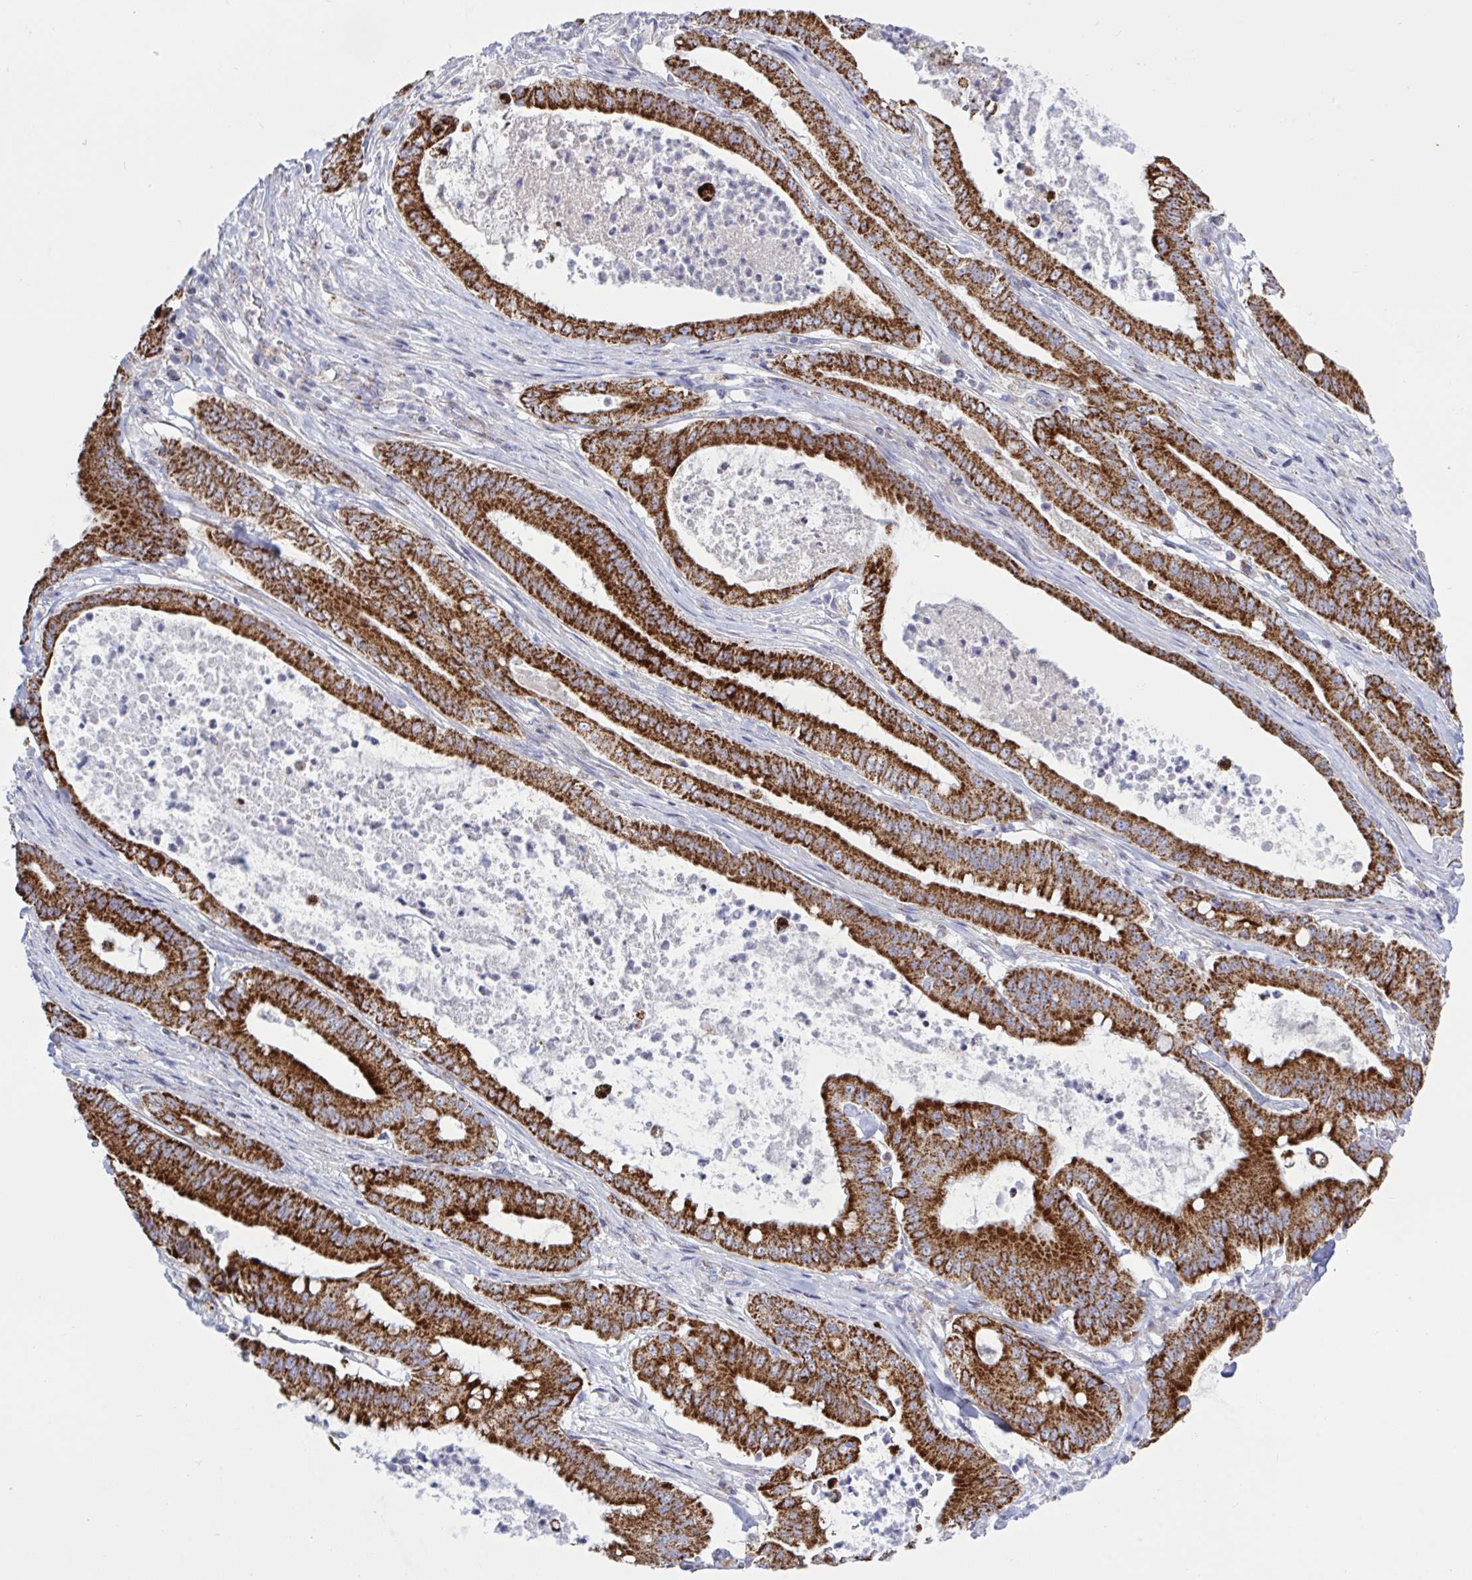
{"staining": {"intensity": "strong", "quantity": ">75%", "location": "cytoplasmic/membranous"}, "tissue": "pancreatic cancer", "cell_type": "Tumor cells", "image_type": "cancer", "snomed": [{"axis": "morphology", "description": "Adenocarcinoma, NOS"}, {"axis": "topography", "description": "Pancreas"}], "caption": "DAB (3,3'-diaminobenzidine) immunohistochemical staining of pancreatic cancer (adenocarcinoma) reveals strong cytoplasmic/membranous protein positivity in approximately >75% of tumor cells.", "gene": "HSPE1", "patient": {"sex": "male", "age": 71}}